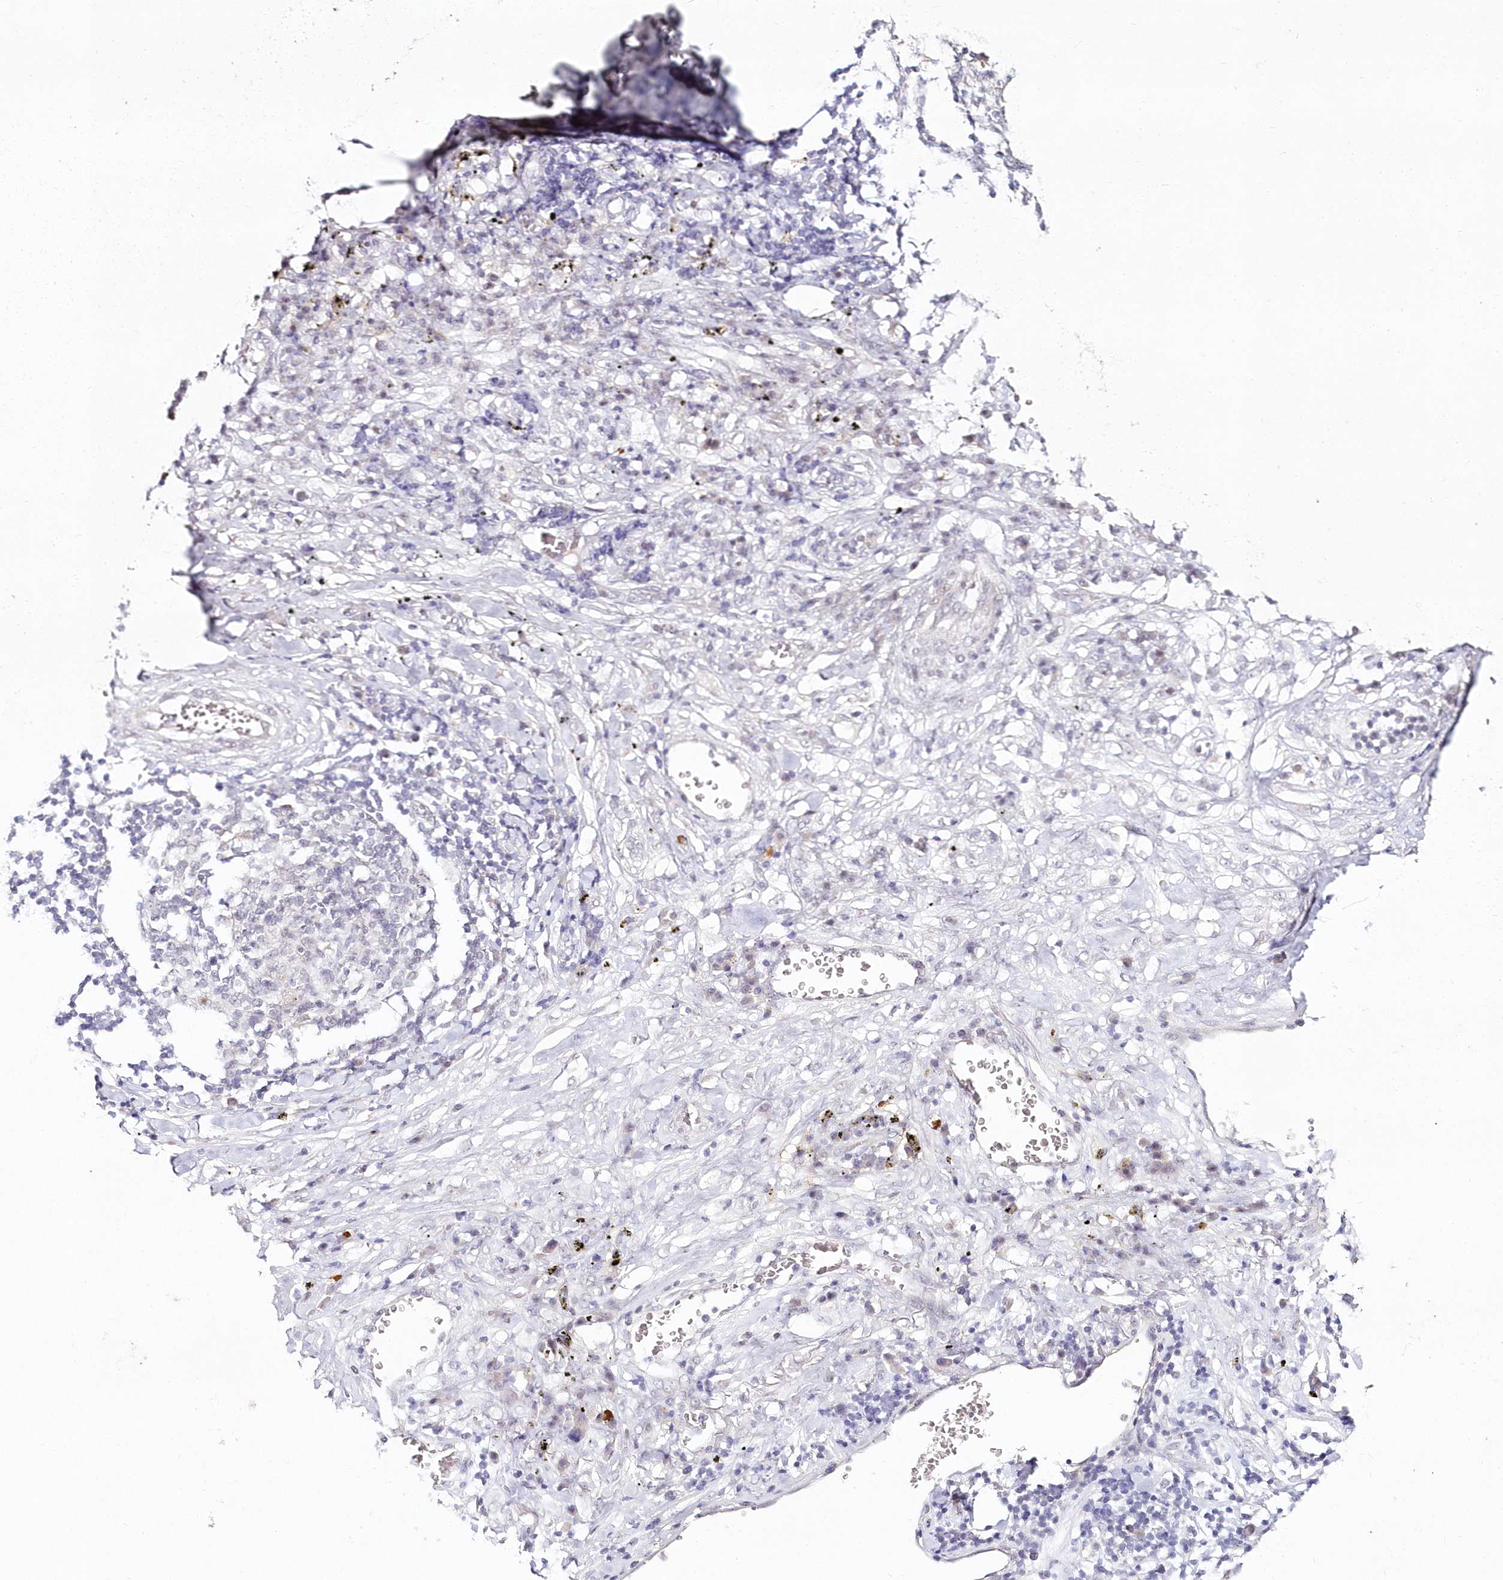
{"staining": {"intensity": "negative", "quantity": "none", "location": "none"}, "tissue": "lung cancer", "cell_type": "Tumor cells", "image_type": "cancer", "snomed": [{"axis": "morphology", "description": "Squamous cell carcinoma, NOS"}, {"axis": "topography", "description": "Lung"}], "caption": "Immunohistochemistry (IHC) photomicrograph of neoplastic tissue: human squamous cell carcinoma (lung) stained with DAB displays no significant protein positivity in tumor cells.", "gene": "HYCC2", "patient": {"sex": "female", "age": 63}}